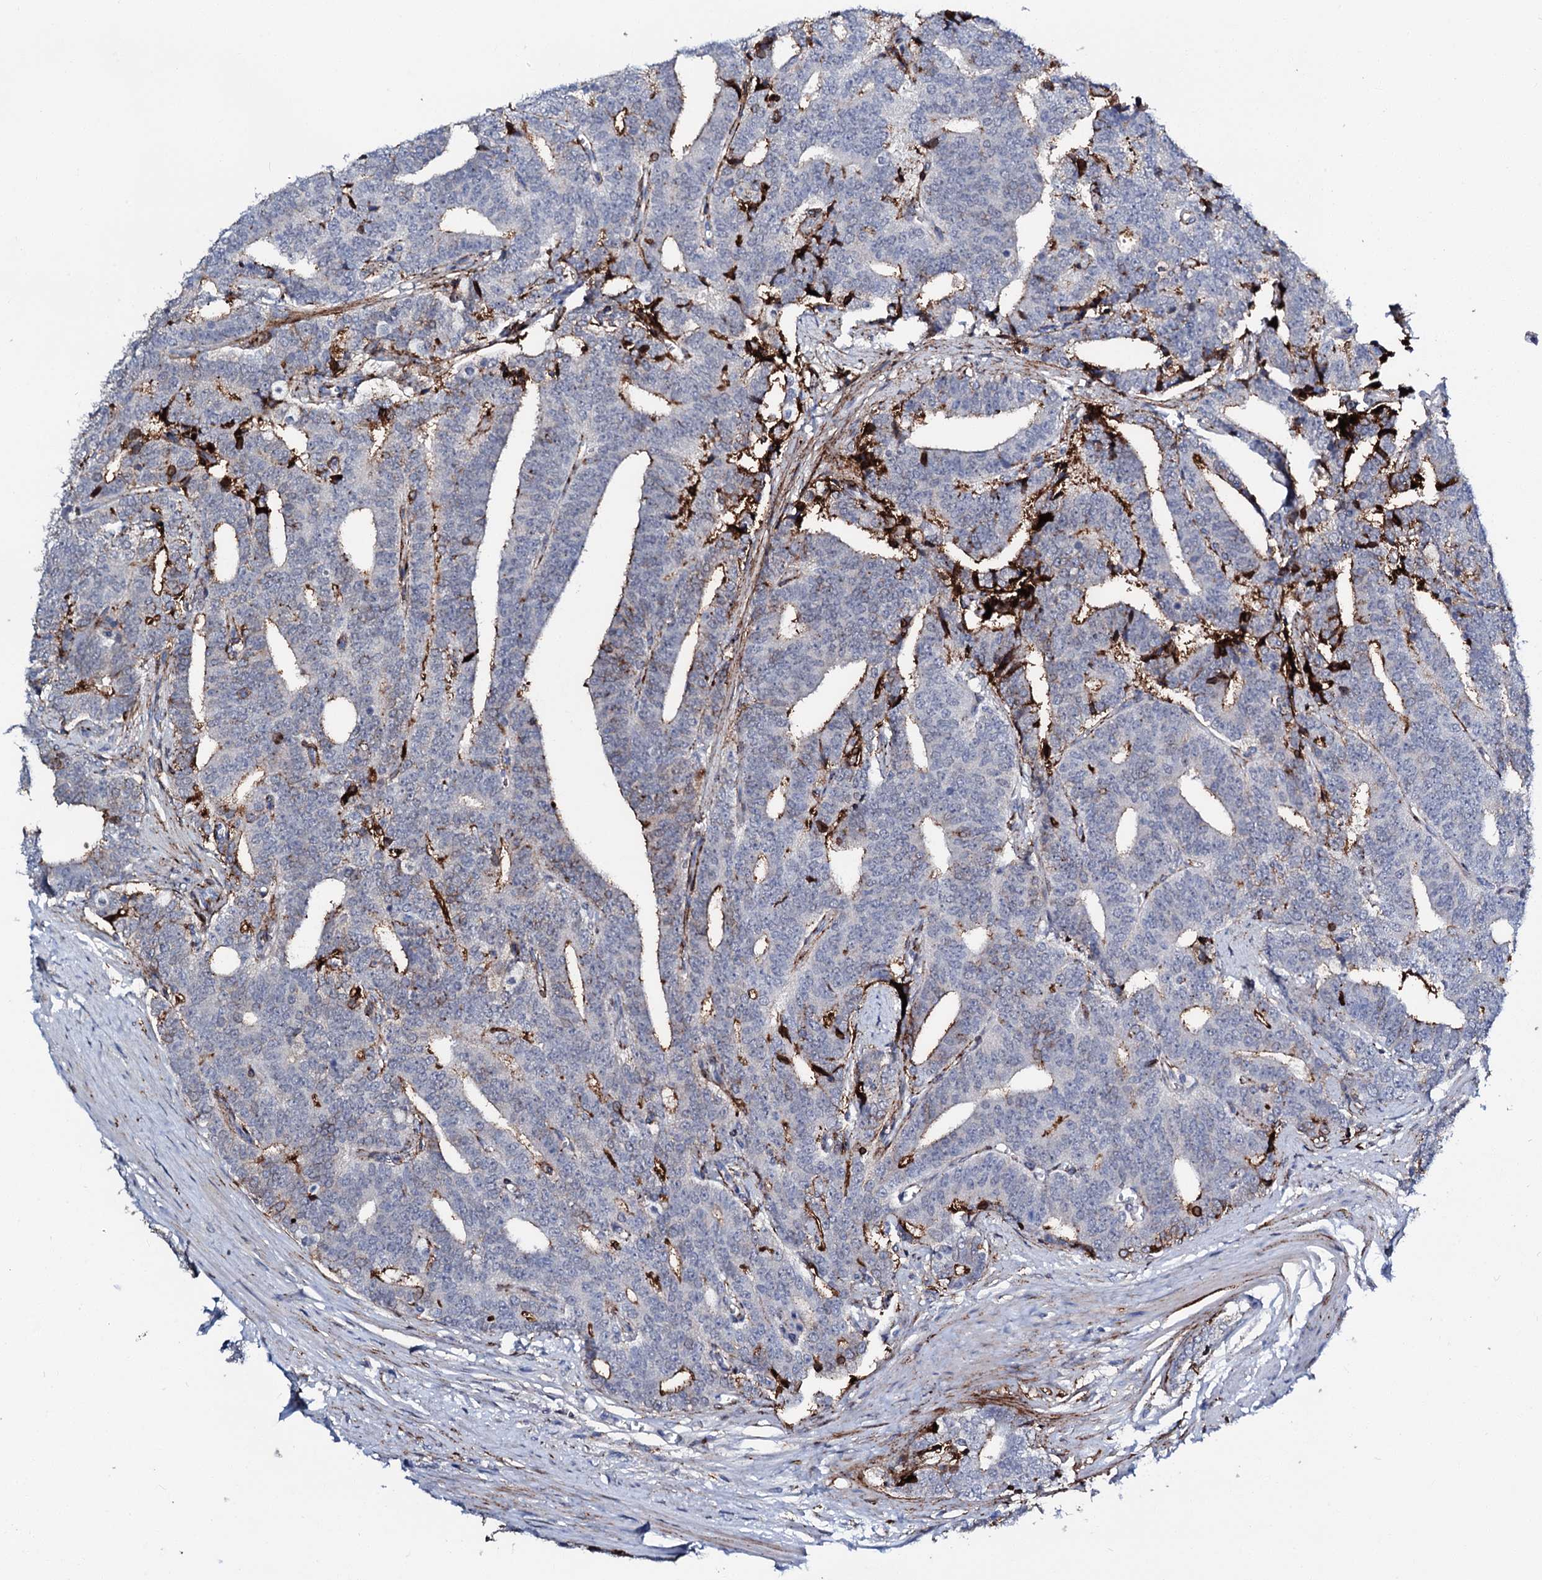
{"staining": {"intensity": "weak", "quantity": "<25%", "location": "cytoplasmic/membranous"}, "tissue": "prostate cancer", "cell_type": "Tumor cells", "image_type": "cancer", "snomed": [{"axis": "morphology", "description": "Adenocarcinoma, High grade"}, {"axis": "topography", "description": "Prostate and seminal vesicle, NOS"}], "caption": "Tumor cells are negative for brown protein staining in prostate cancer. (DAB IHC, high magnification).", "gene": "MED13L", "patient": {"sex": "male", "age": 67}}